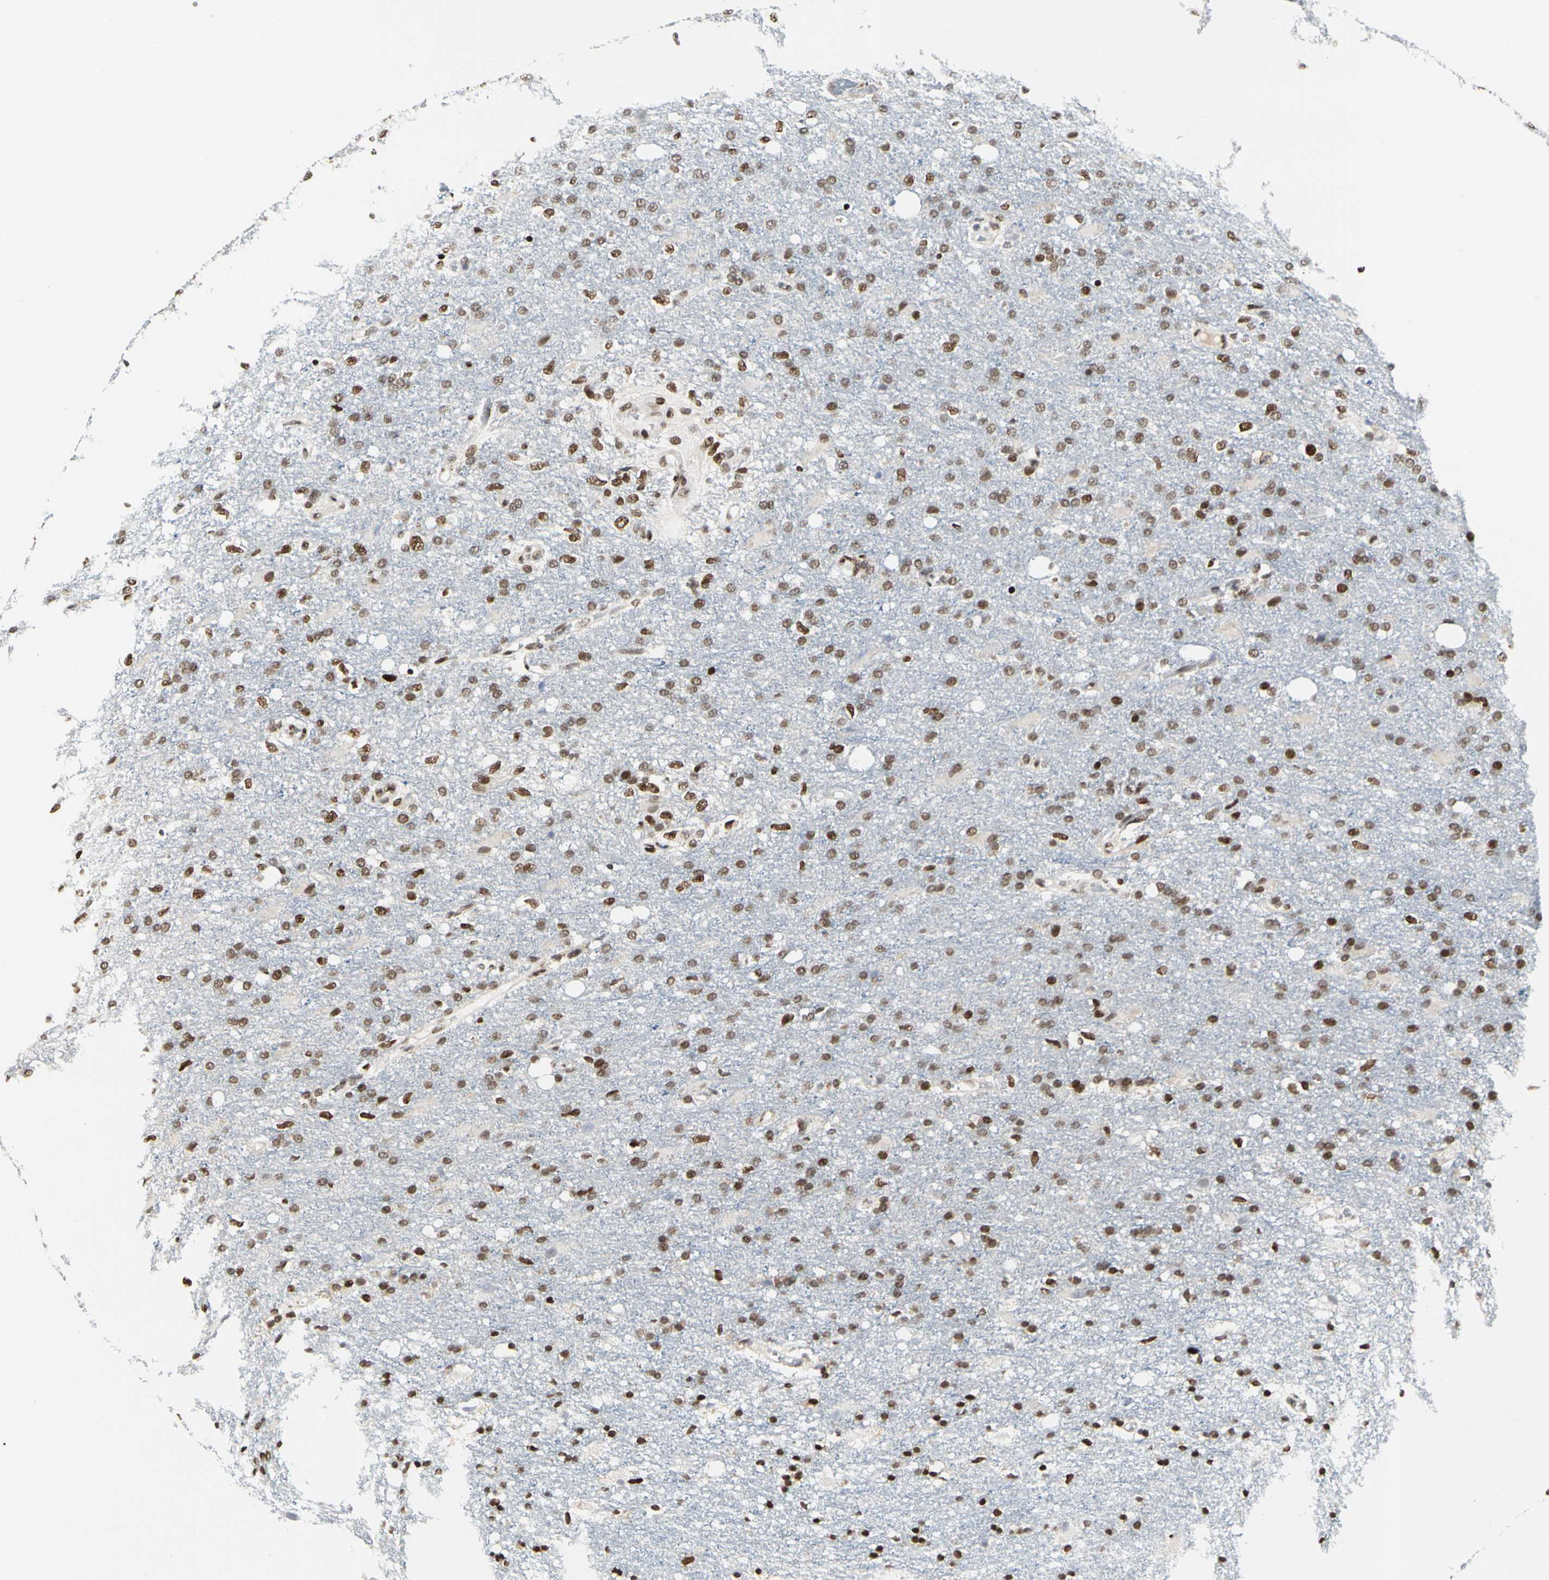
{"staining": {"intensity": "moderate", "quantity": ">75%", "location": "nuclear"}, "tissue": "glioma", "cell_type": "Tumor cells", "image_type": "cancer", "snomed": [{"axis": "morphology", "description": "Normal tissue, NOS"}, {"axis": "morphology", "description": "Glioma, malignant, High grade"}, {"axis": "topography", "description": "Cerebral cortex"}], "caption": "This is a histology image of IHC staining of glioma, which shows moderate positivity in the nuclear of tumor cells.", "gene": "PRMT3", "patient": {"sex": "male", "age": 77}}